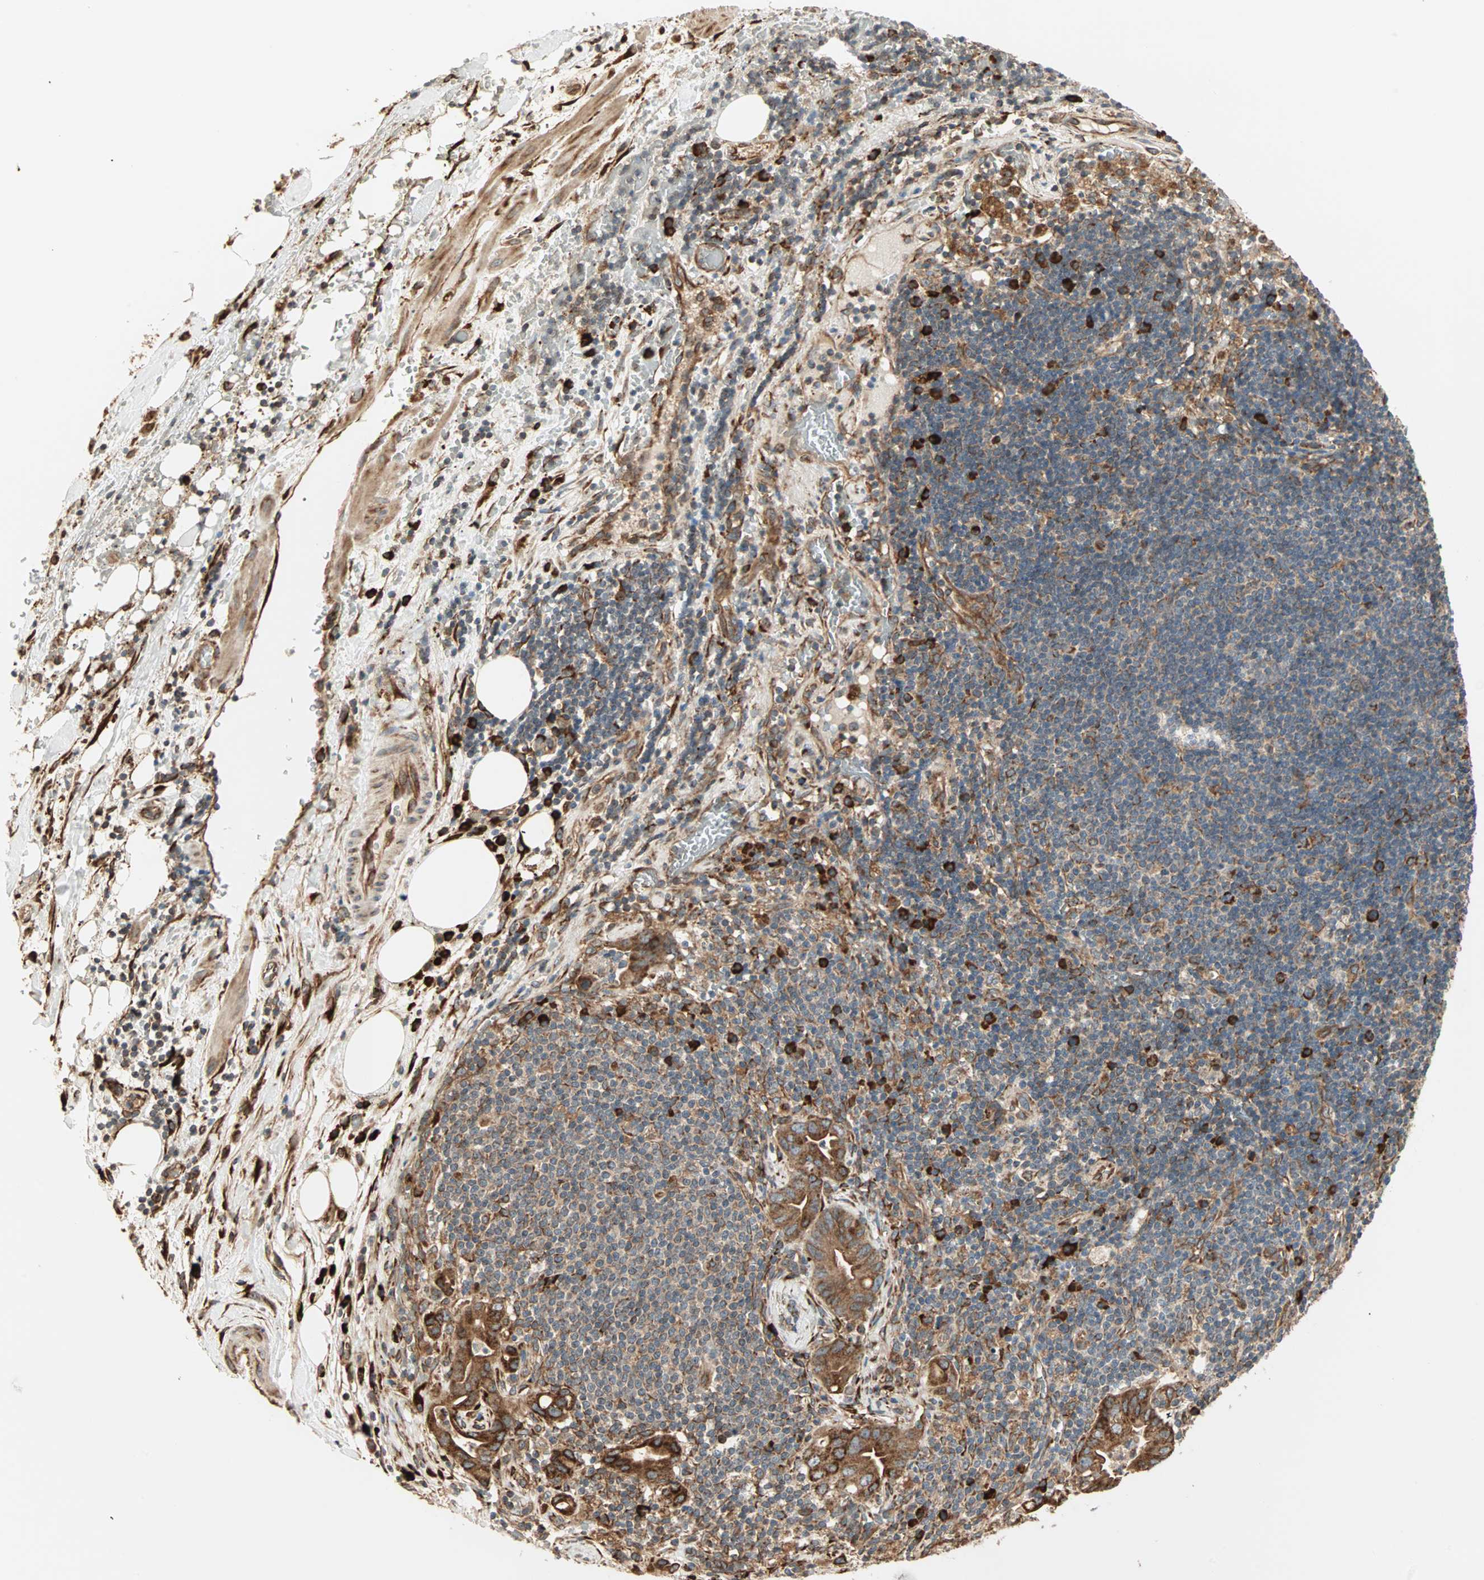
{"staining": {"intensity": "strong", "quantity": ">75%", "location": "cytoplasmic/membranous"}, "tissue": "liver cancer", "cell_type": "Tumor cells", "image_type": "cancer", "snomed": [{"axis": "morphology", "description": "Cholangiocarcinoma"}, {"axis": "topography", "description": "Liver"}], "caption": "Human liver cancer stained with a protein marker shows strong staining in tumor cells.", "gene": "P4HA1", "patient": {"sex": "female", "age": 68}}